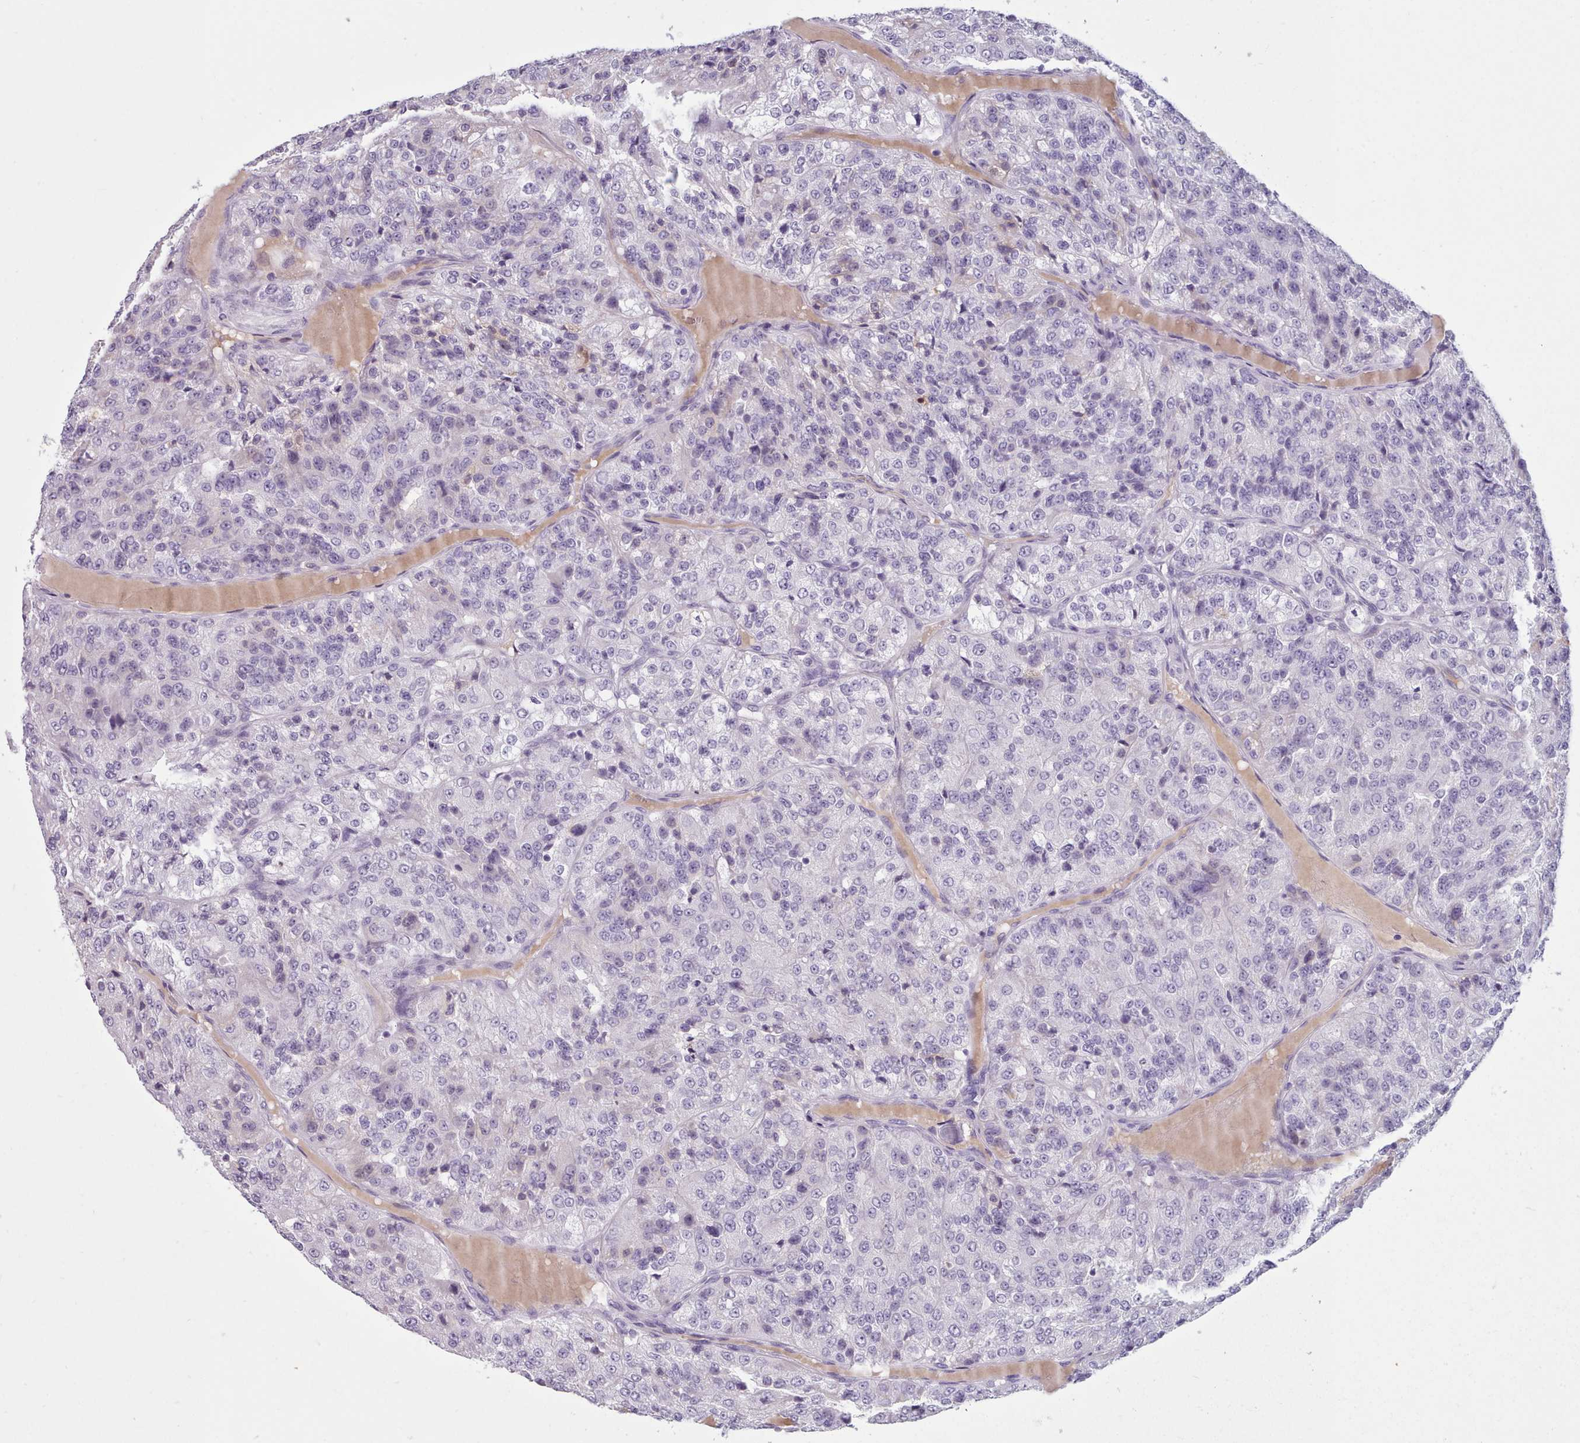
{"staining": {"intensity": "negative", "quantity": "none", "location": "none"}, "tissue": "renal cancer", "cell_type": "Tumor cells", "image_type": "cancer", "snomed": [{"axis": "morphology", "description": "Adenocarcinoma, NOS"}, {"axis": "topography", "description": "Kidney"}], "caption": "DAB (3,3'-diaminobenzidine) immunohistochemical staining of renal adenocarcinoma reveals no significant positivity in tumor cells.", "gene": "ZNF43", "patient": {"sex": "female", "age": 63}}